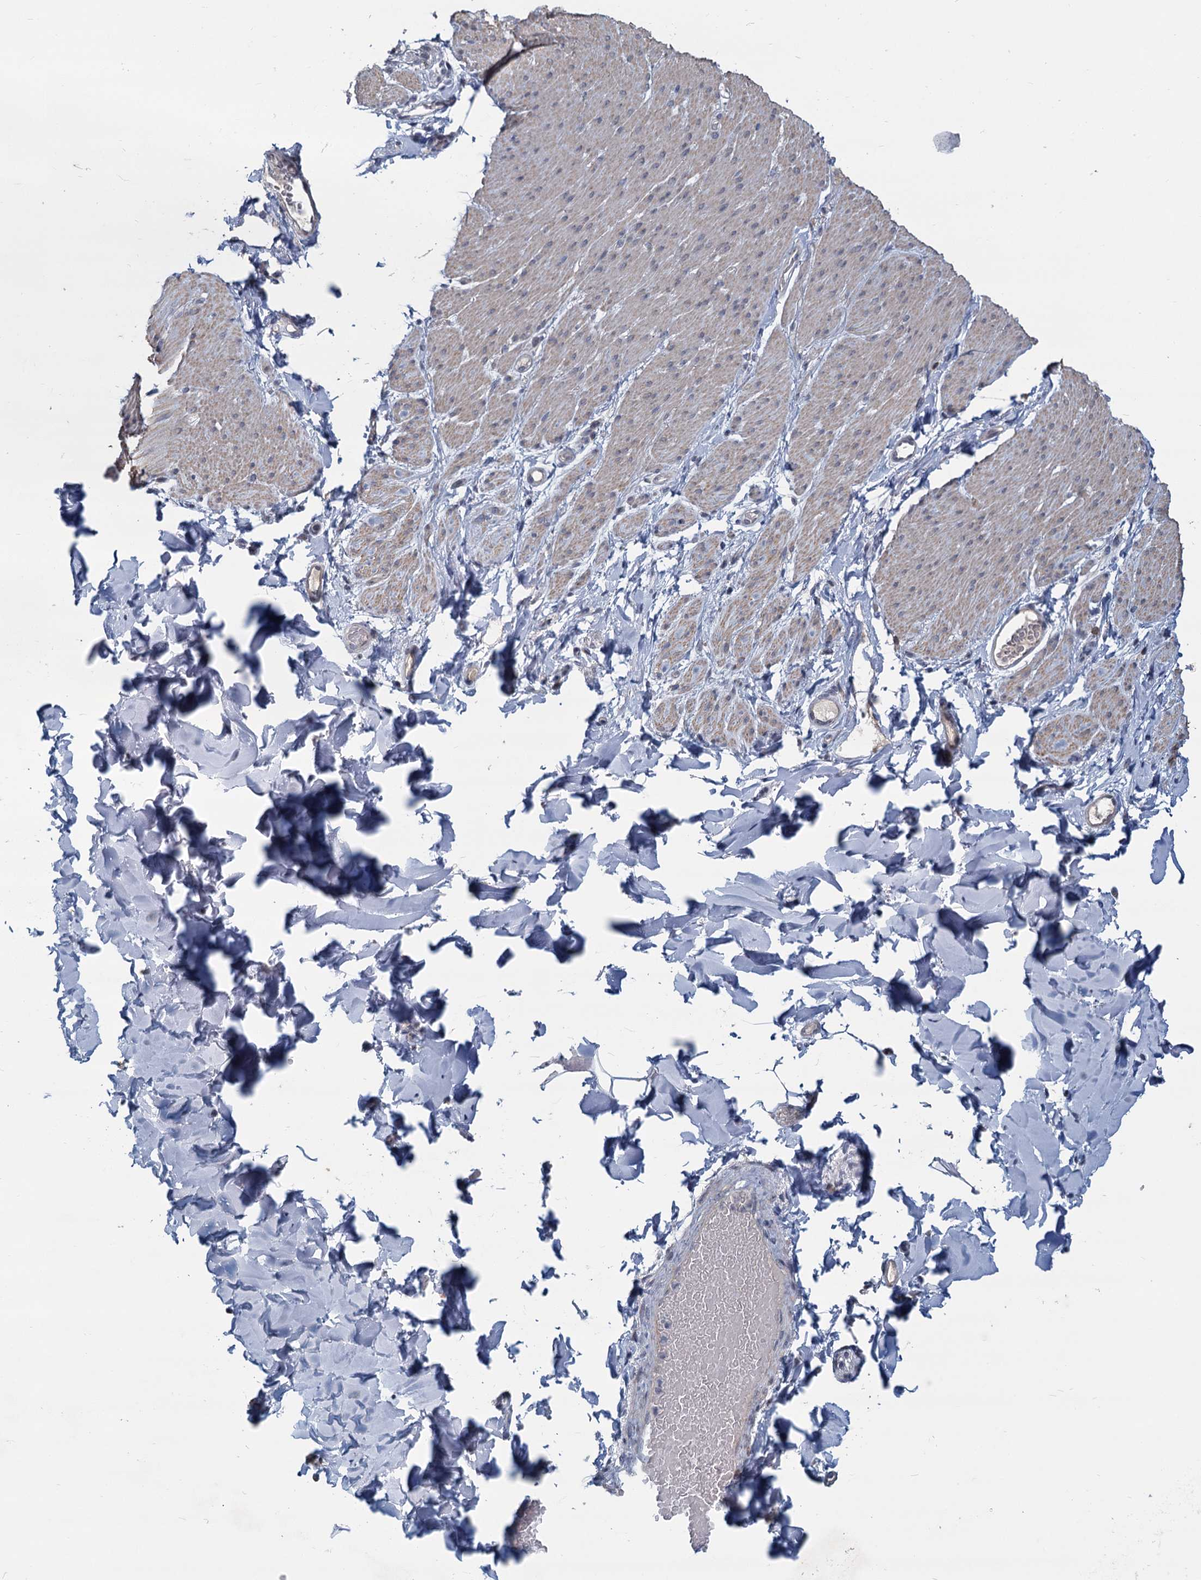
{"staining": {"intensity": "negative", "quantity": "none", "location": "none"}, "tissue": "adipose tissue", "cell_type": "Adipocytes", "image_type": "normal", "snomed": [{"axis": "morphology", "description": "Normal tissue, NOS"}, {"axis": "topography", "description": "Colon"}, {"axis": "topography", "description": "Peripheral nerve tissue"}], "caption": "Human adipose tissue stained for a protein using IHC shows no staining in adipocytes.", "gene": "STAP1", "patient": {"sex": "female", "age": 61}}